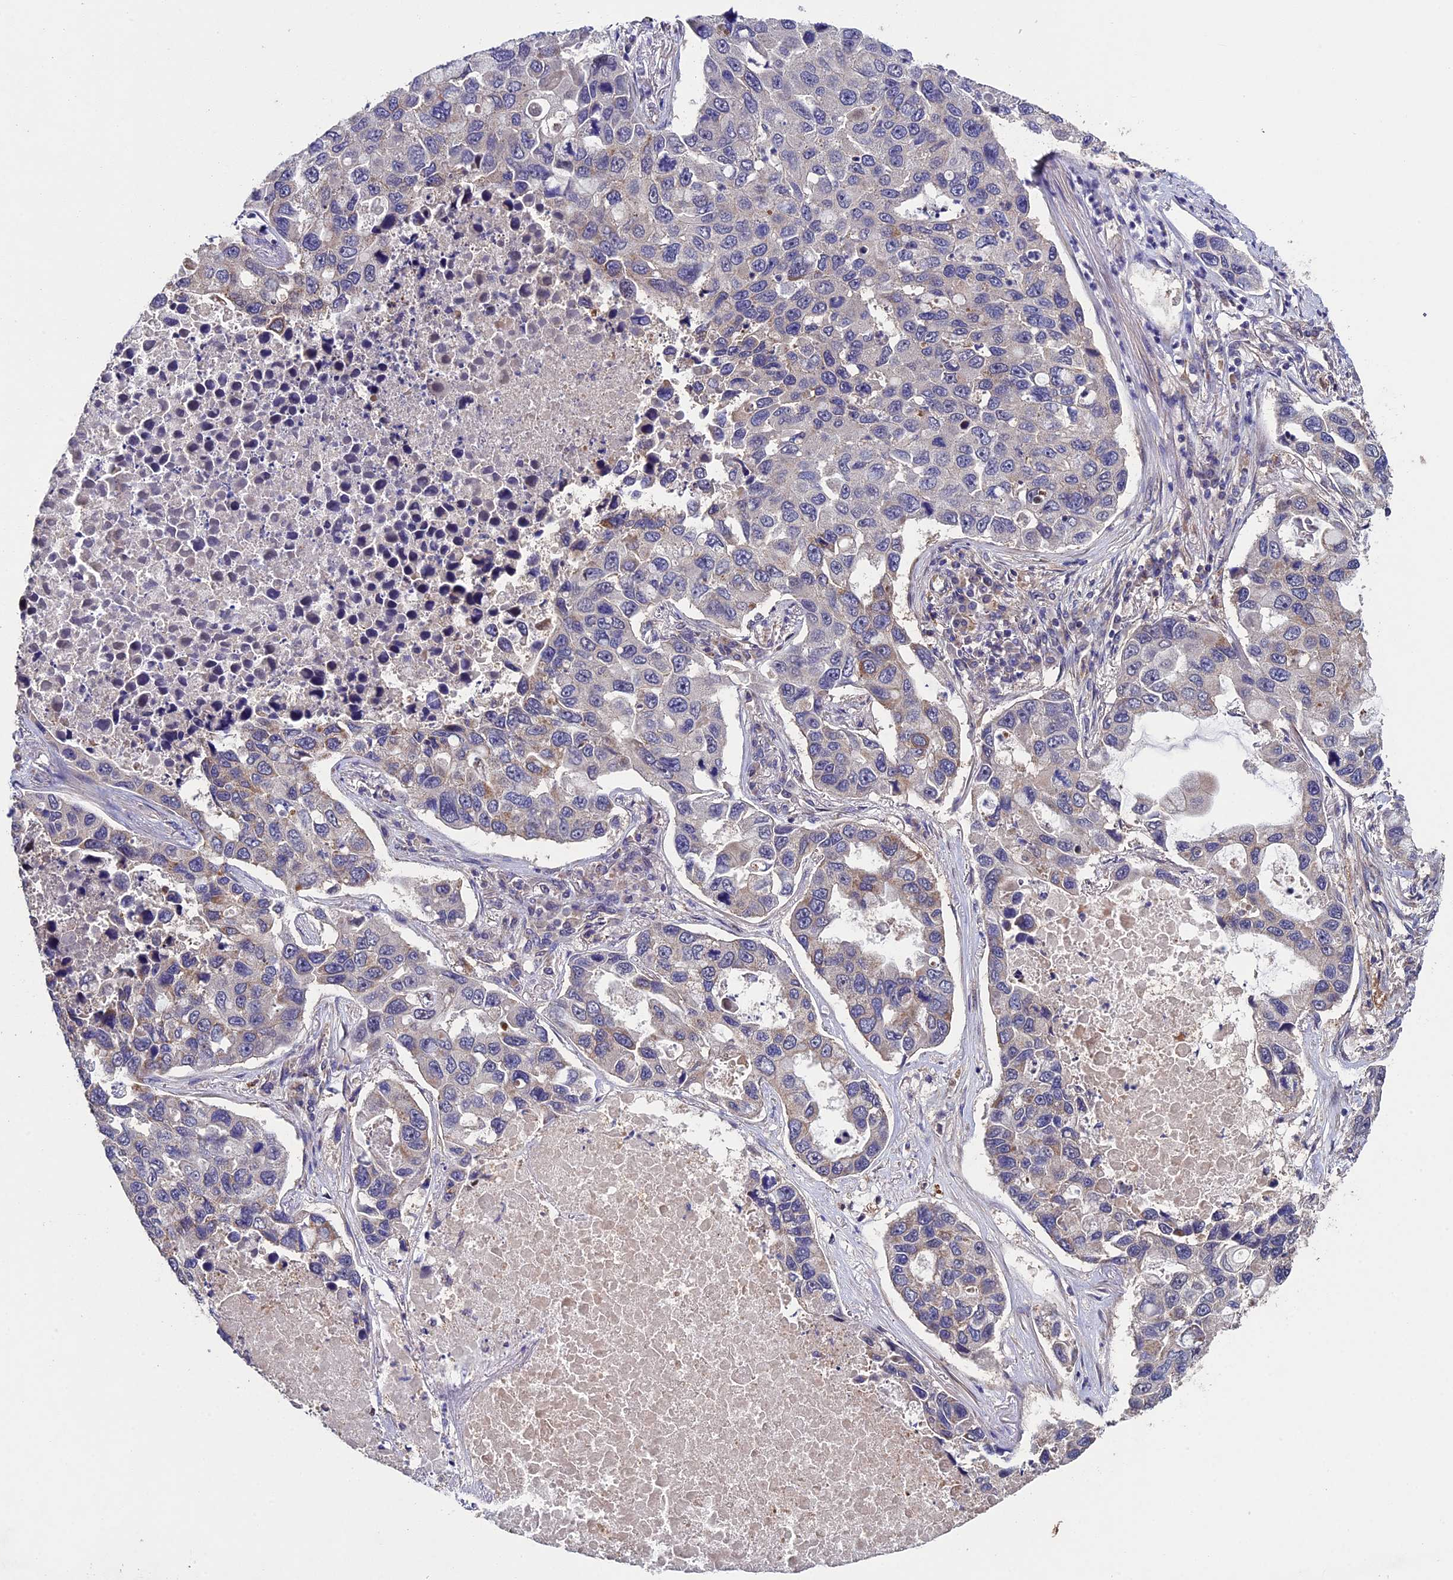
{"staining": {"intensity": "moderate", "quantity": "<25%", "location": "cytoplasmic/membranous"}, "tissue": "lung cancer", "cell_type": "Tumor cells", "image_type": "cancer", "snomed": [{"axis": "morphology", "description": "Adenocarcinoma, NOS"}, {"axis": "topography", "description": "Lung"}], "caption": "IHC photomicrograph of human adenocarcinoma (lung) stained for a protein (brown), which shows low levels of moderate cytoplasmic/membranous staining in about <25% of tumor cells.", "gene": "RNF17", "patient": {"sex": "male", "age": 64}}